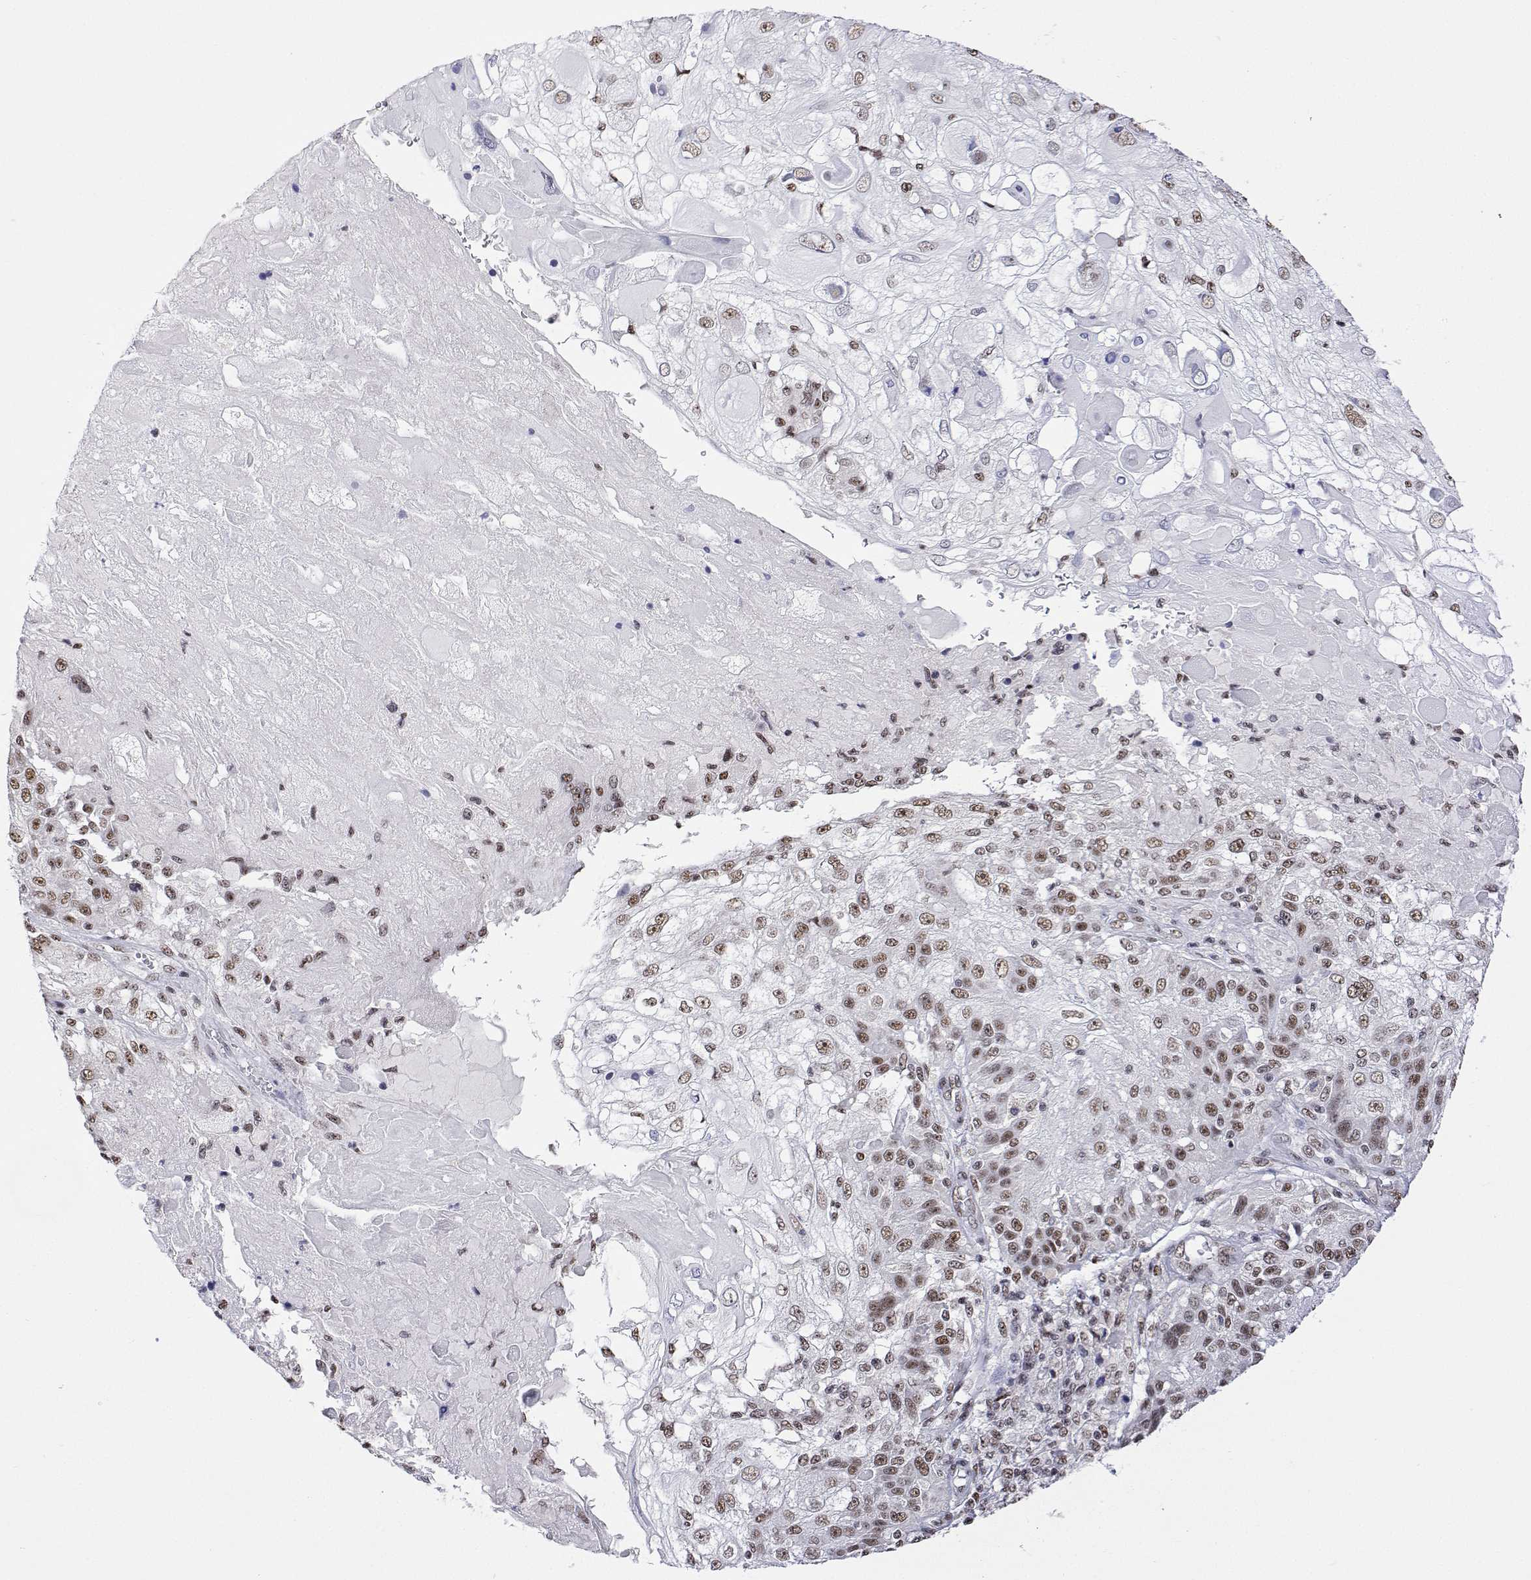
{"staining": {"intensity": "moderate", "quantity": ">75%", "location": "nuclear"}, "tissue": "skin cancer", "cell_type": "Tumor cells", "image_type": "cancer", "snomed": [{"axis": "morphology", "description": "Normal tissue, NOS"}, {"axis": "morphology", "description": "Squamous cell carcinoma, NOS"}, {"axis": "topography", "description": "Skin"}], "caption": "This photomicrograph displays skin cancer (squamous cell carcinoma) stained with immunohistochemistry to label a protein in brown. The nuclear of tumor cells show moderate positivity for the protein. Nuclei are counter-stained blue.", "gene": "ADAR", "patient": {"sex": "female", "age": 83}}